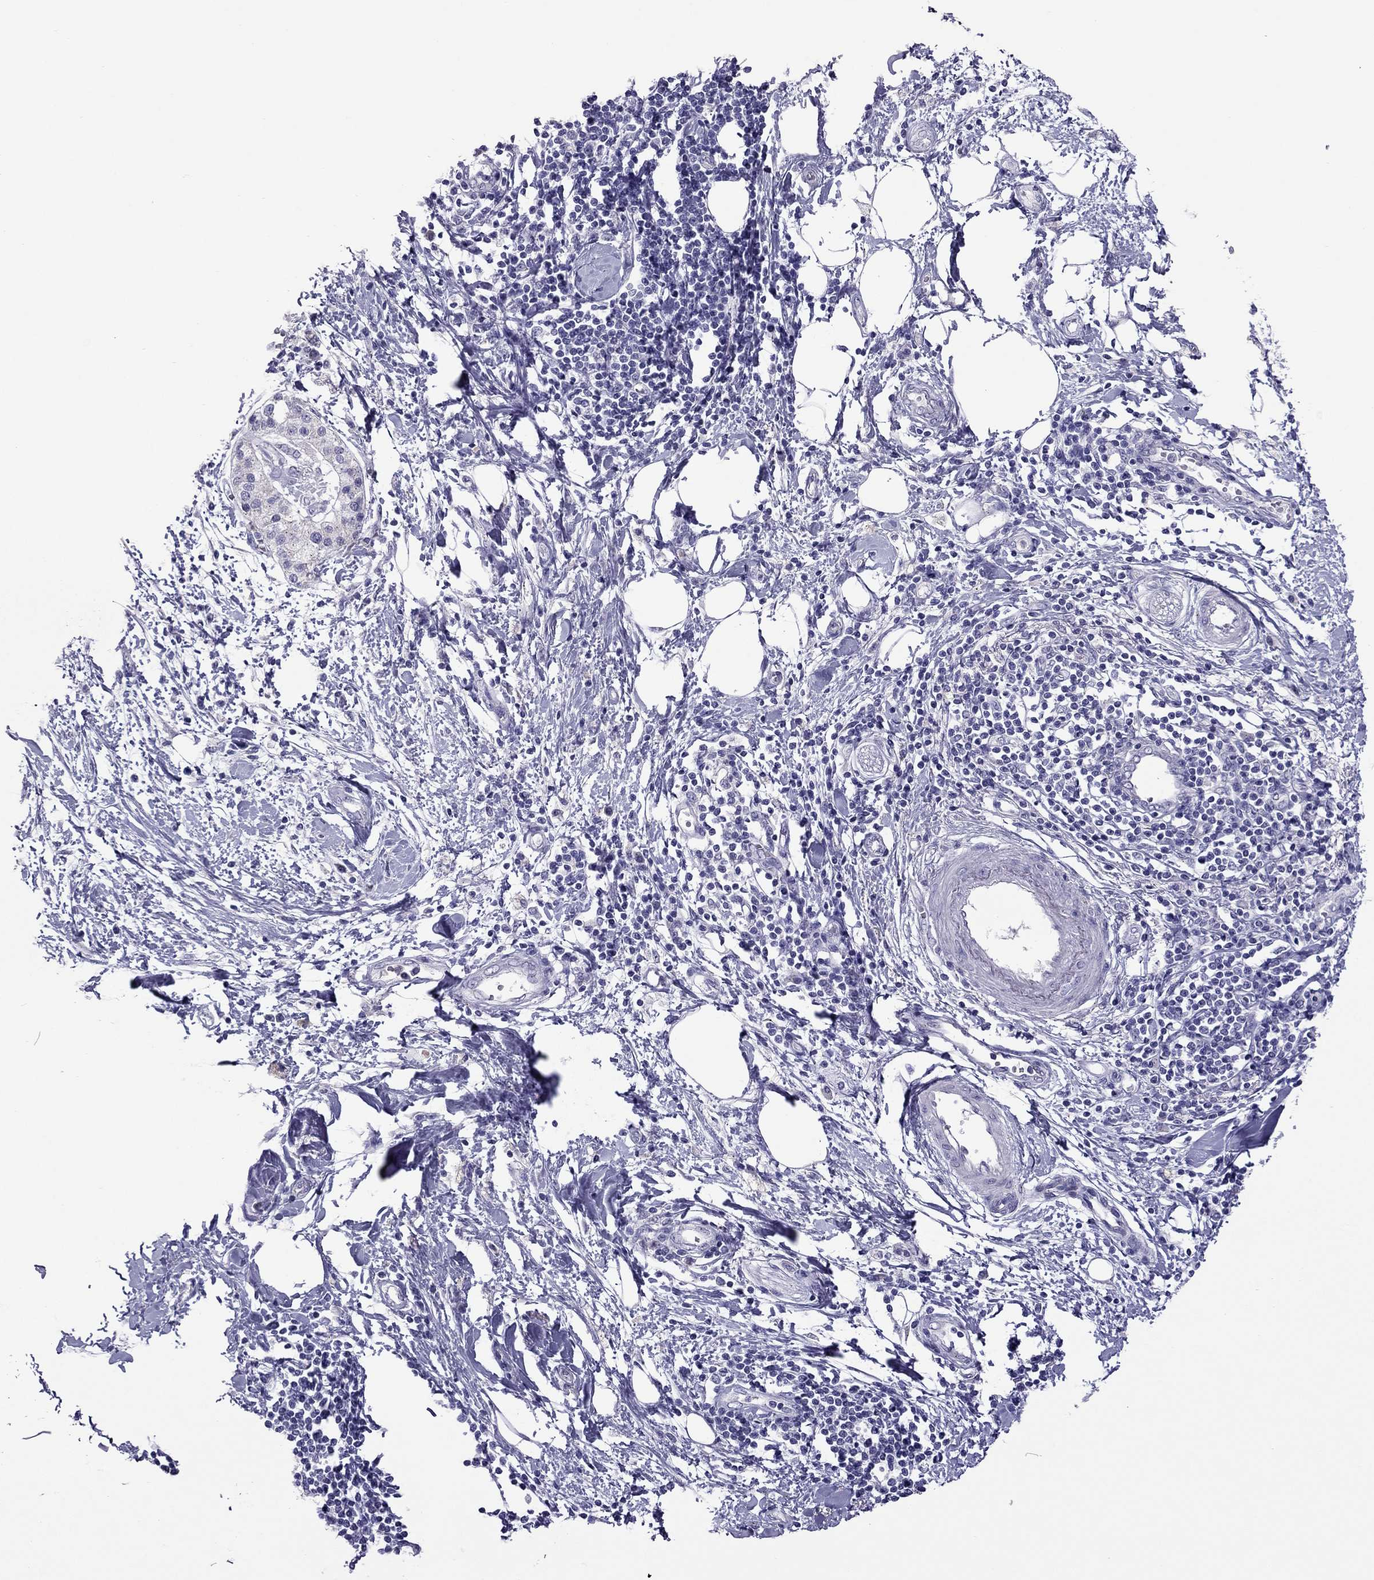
{"staining": {"intensity": "negative", "quantity": "none", "location": "none"}, "tissue": "pancreatic cancer", "cell_type": "Tumor cells", "image_type": "cancer", "snomed": [{"axis": "morphology", "description": "Normal tissue, NOS"}, {"axis": "morphology", "description": "Adenocarcinoma, NOS"}, {"axis": "topography", "description": "Pancreas"}, {"axis": "topography", "description": "Duodenum"}], "caption": "This is an IHC image of human pancreatic adenocarcinoma. There is no positivity in tumor cells.", "gene": "MYBPH", "patient": {"sex": "female", "age": 60}}